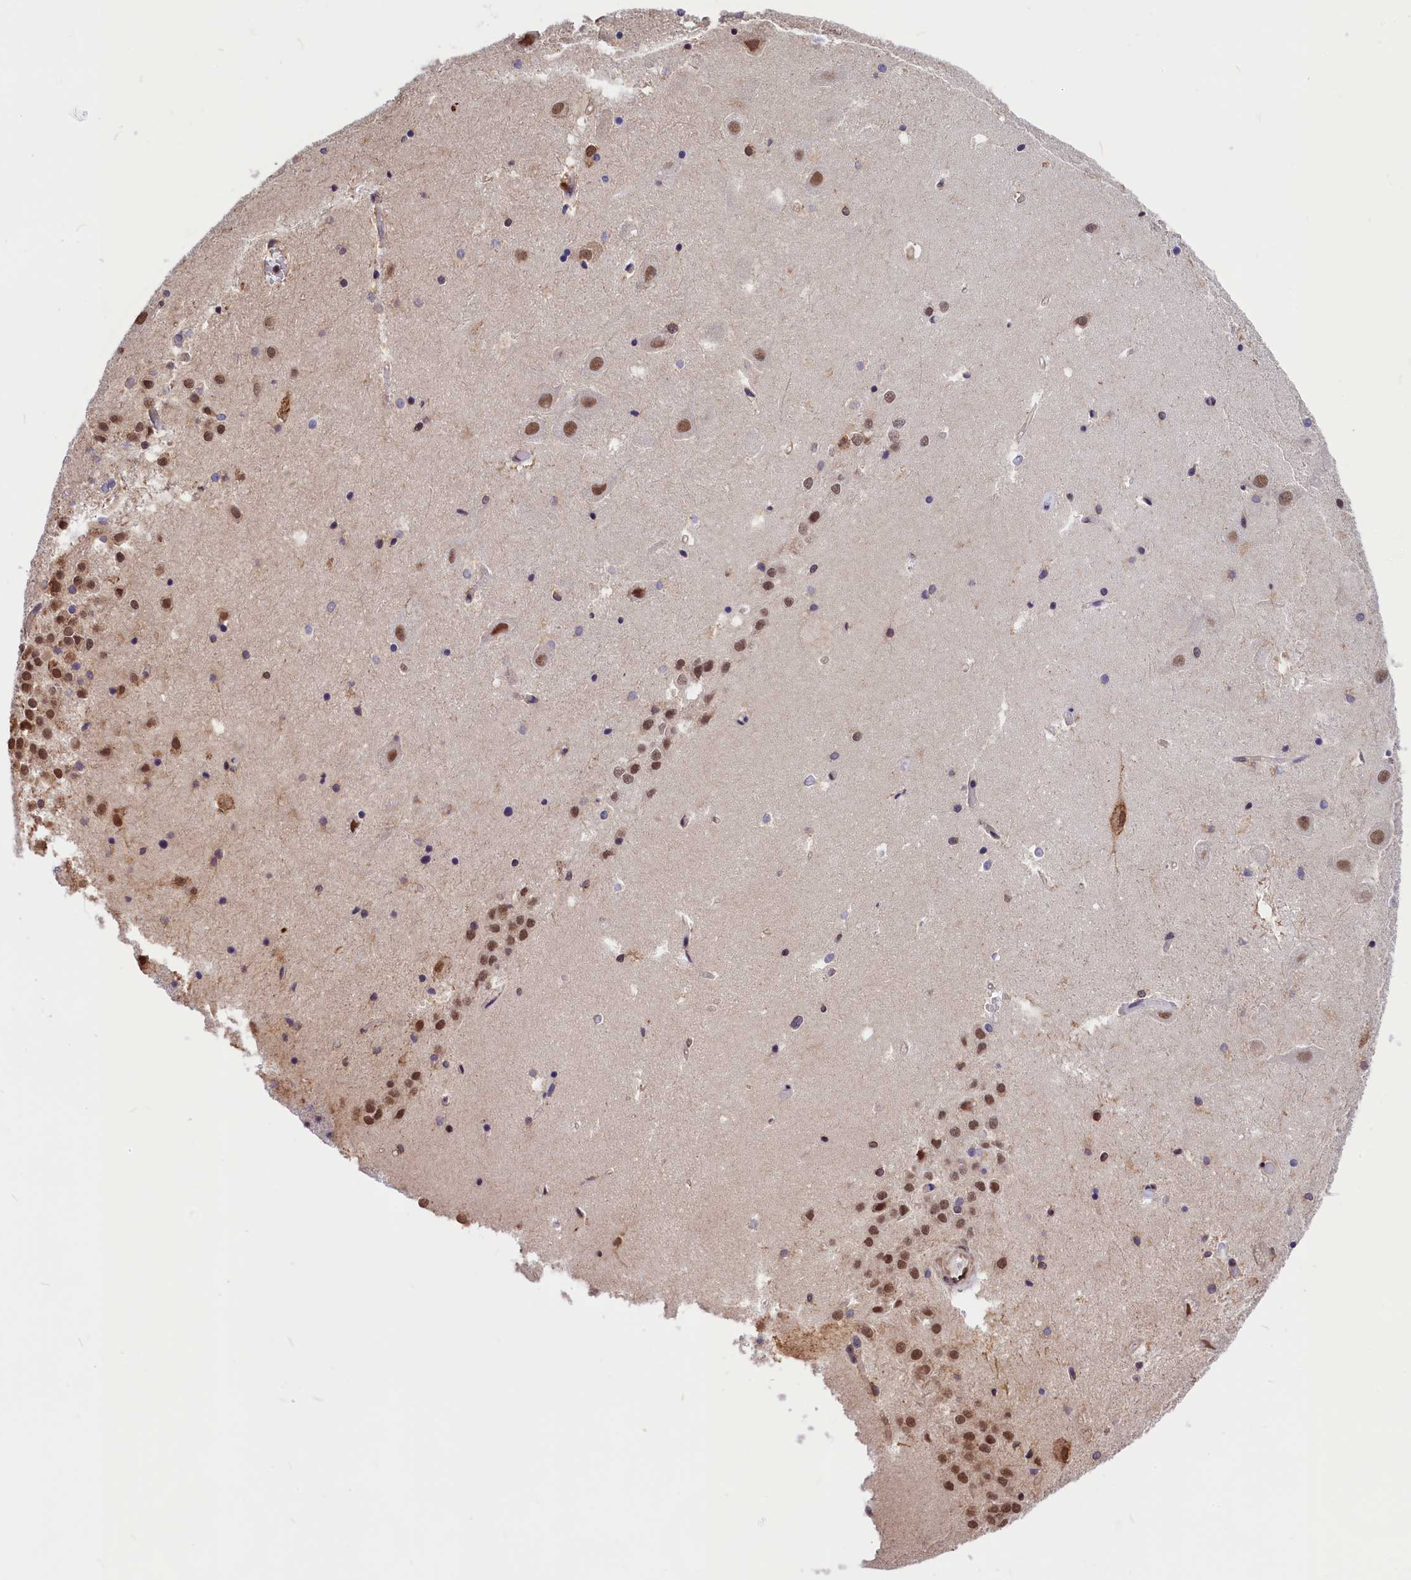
{"staining": {"intensity": "negative", "quantity": "none", "location": "none"}, "tissue": "hippocampus", "cell_type": "Glial cells", "image_type": "normal", "snomed": [{"axis": "morphology", "description": "Normal tissue, NOS"}, {"axis": "topography", "description": "Hippocampus"}], "caption": "An IHC photomicrograph of benign hippocampus is shown. There is no staining in glial cells of hippocampus.", "gene": "ZC3H4", "patient": {"sex": "female", "age": 52}}